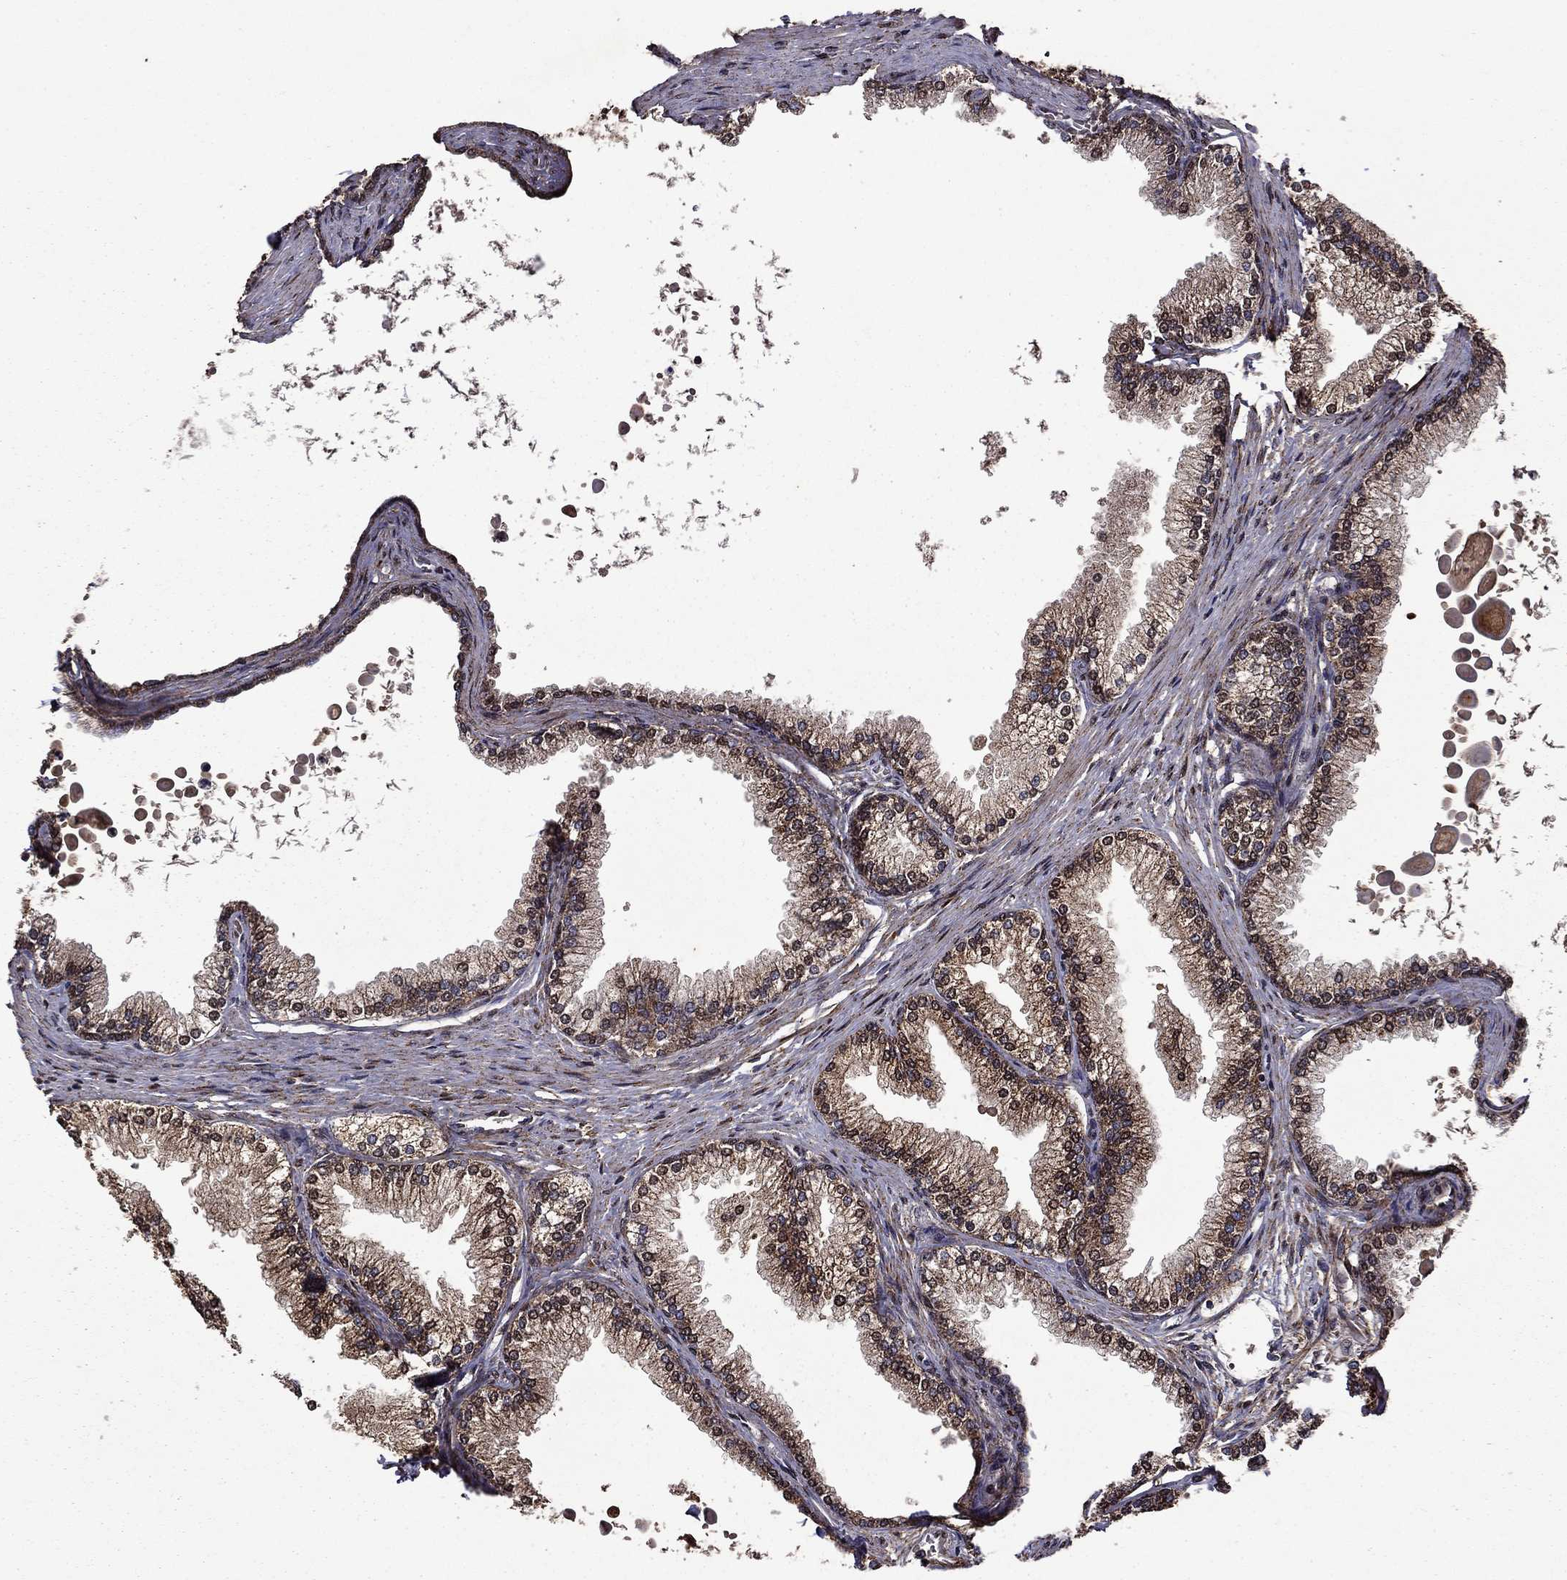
{"staining": {"intensity": "strong", "quantity": "25%-75%", "location": "cytoplasmic/membranous"}, "tissue": "prostate", "cell_type": "Glandular cells", "image_type": "normal", "snomed": [{"axis": "morphology", "description": "Normal tissue, NOS"}, {"axis": "topography", "description": "Prostate"}], "caption": "Benign prostate displays strong cytoplasmic/membranous positivity in about 25%-75% of glandular cells.", "gene": "ITM2B", "patient": {"sex": "male", "age": 72}}